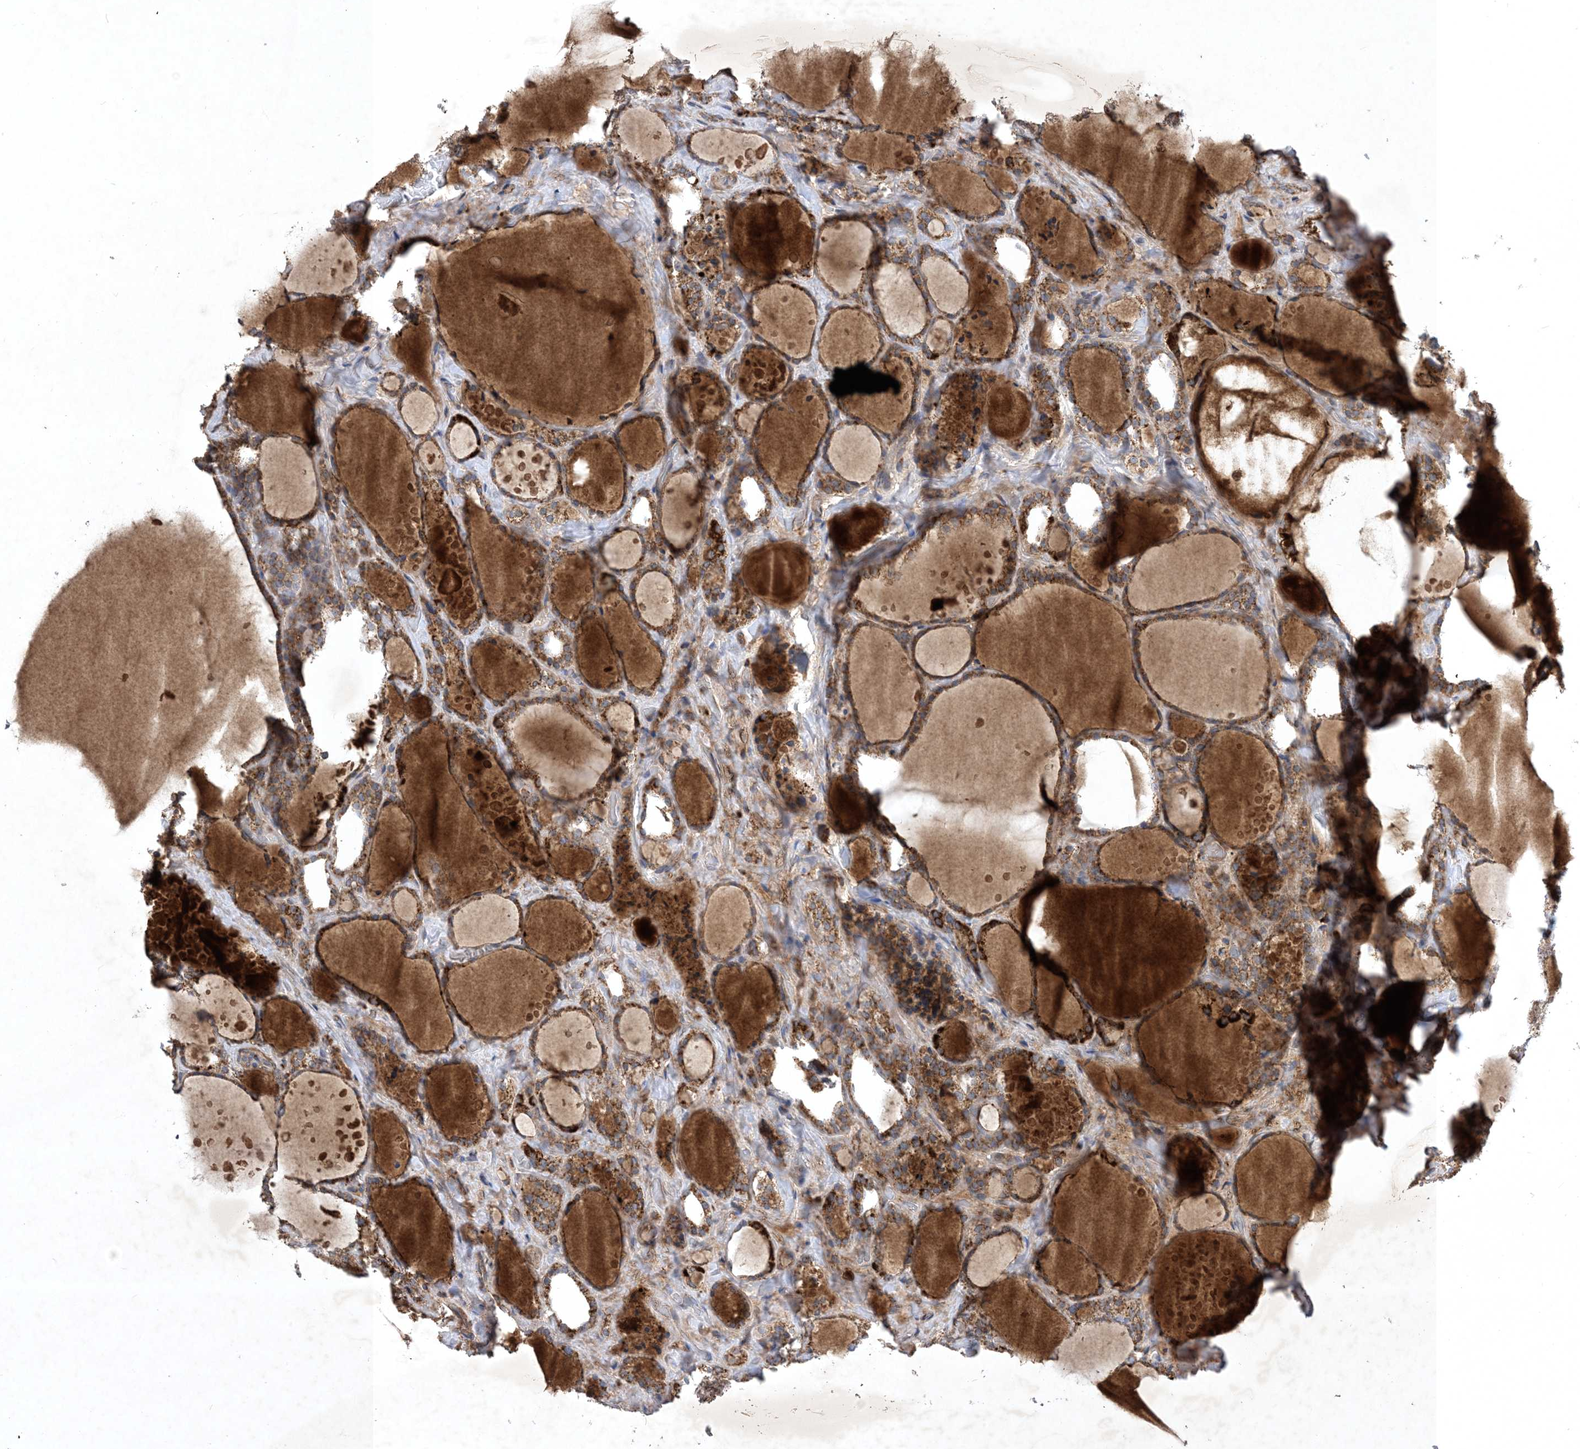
{"staining": {"intensity": "moderate", "quantity": ">75%", "location": "cytoplasmic/membranous"}, "tissue": "thyroid cancer", "cell_type": "Tumor cells", "image_type": "cancer", "snomed": [{"axis": "morphology", "description": "Papillary adenocarcinoma, NOS"}, {"axis": "topography", "description": "Thyroid gland"}], "caption": "This is a photomicrograph of IHC staining of papillary adenocarcinoma (thyroid), which shows moderate positivity in the cytoplasmic/membranous of tumor cells.", "gene": "STK19", "patient": {"sex": "male", "age": 77}}